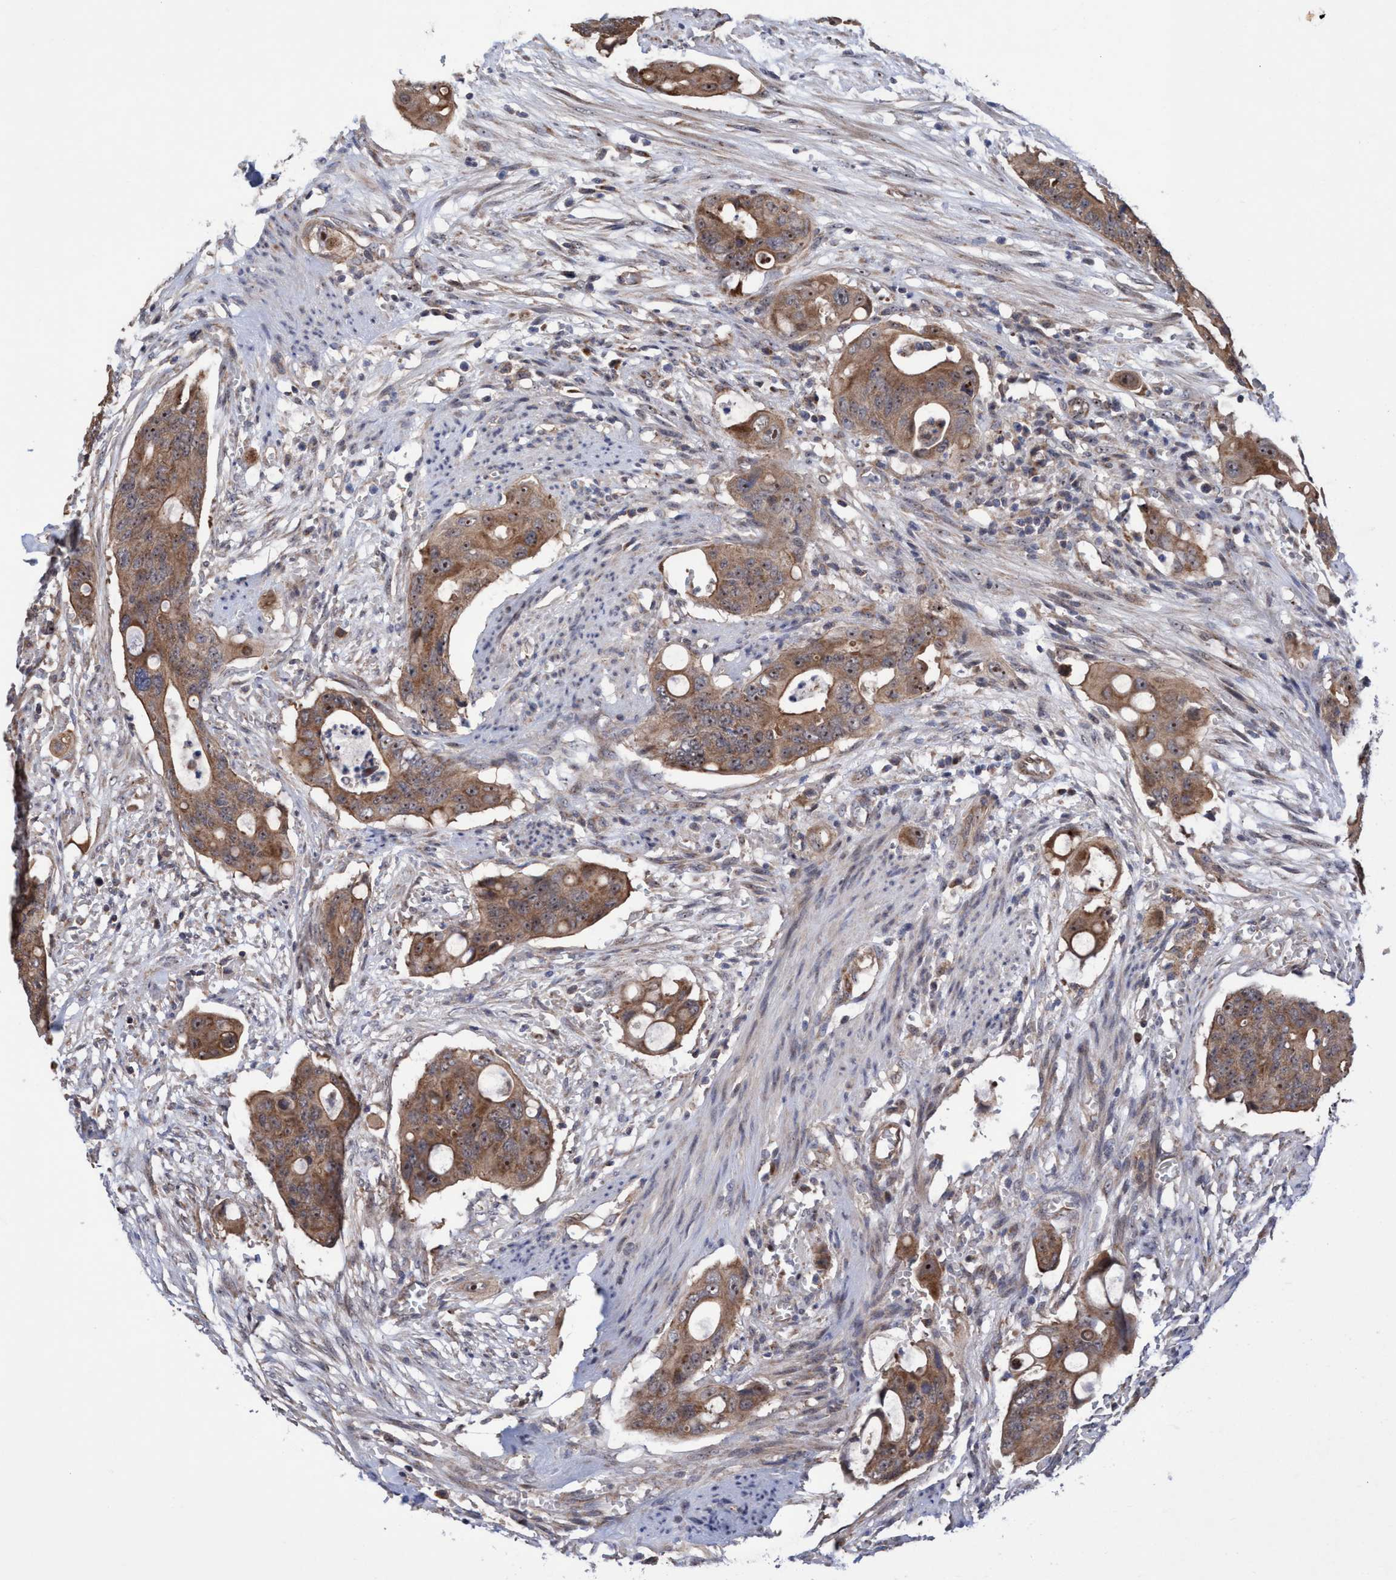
{"staining": {"intensity": "strong", "quantity": ">75%", "location": "cytoplasmic/membranous"}, "tissue": "colorectal cancer", "cell_type": "Tumor cells", "image_type": "cancer", "snomed": [{"axis": "morphology", "description": "Adenocarcinoma, NOS"}, {"axis": "topography", "description": "Colon"}], "caption": "Protein analysis of colorectal cancer tissue shows strong cytoplasmic/membranous expression in approximately >75% of tumor cells.", "gene": "P2RY14", "patient": {"sex": "female", "age": 57}}